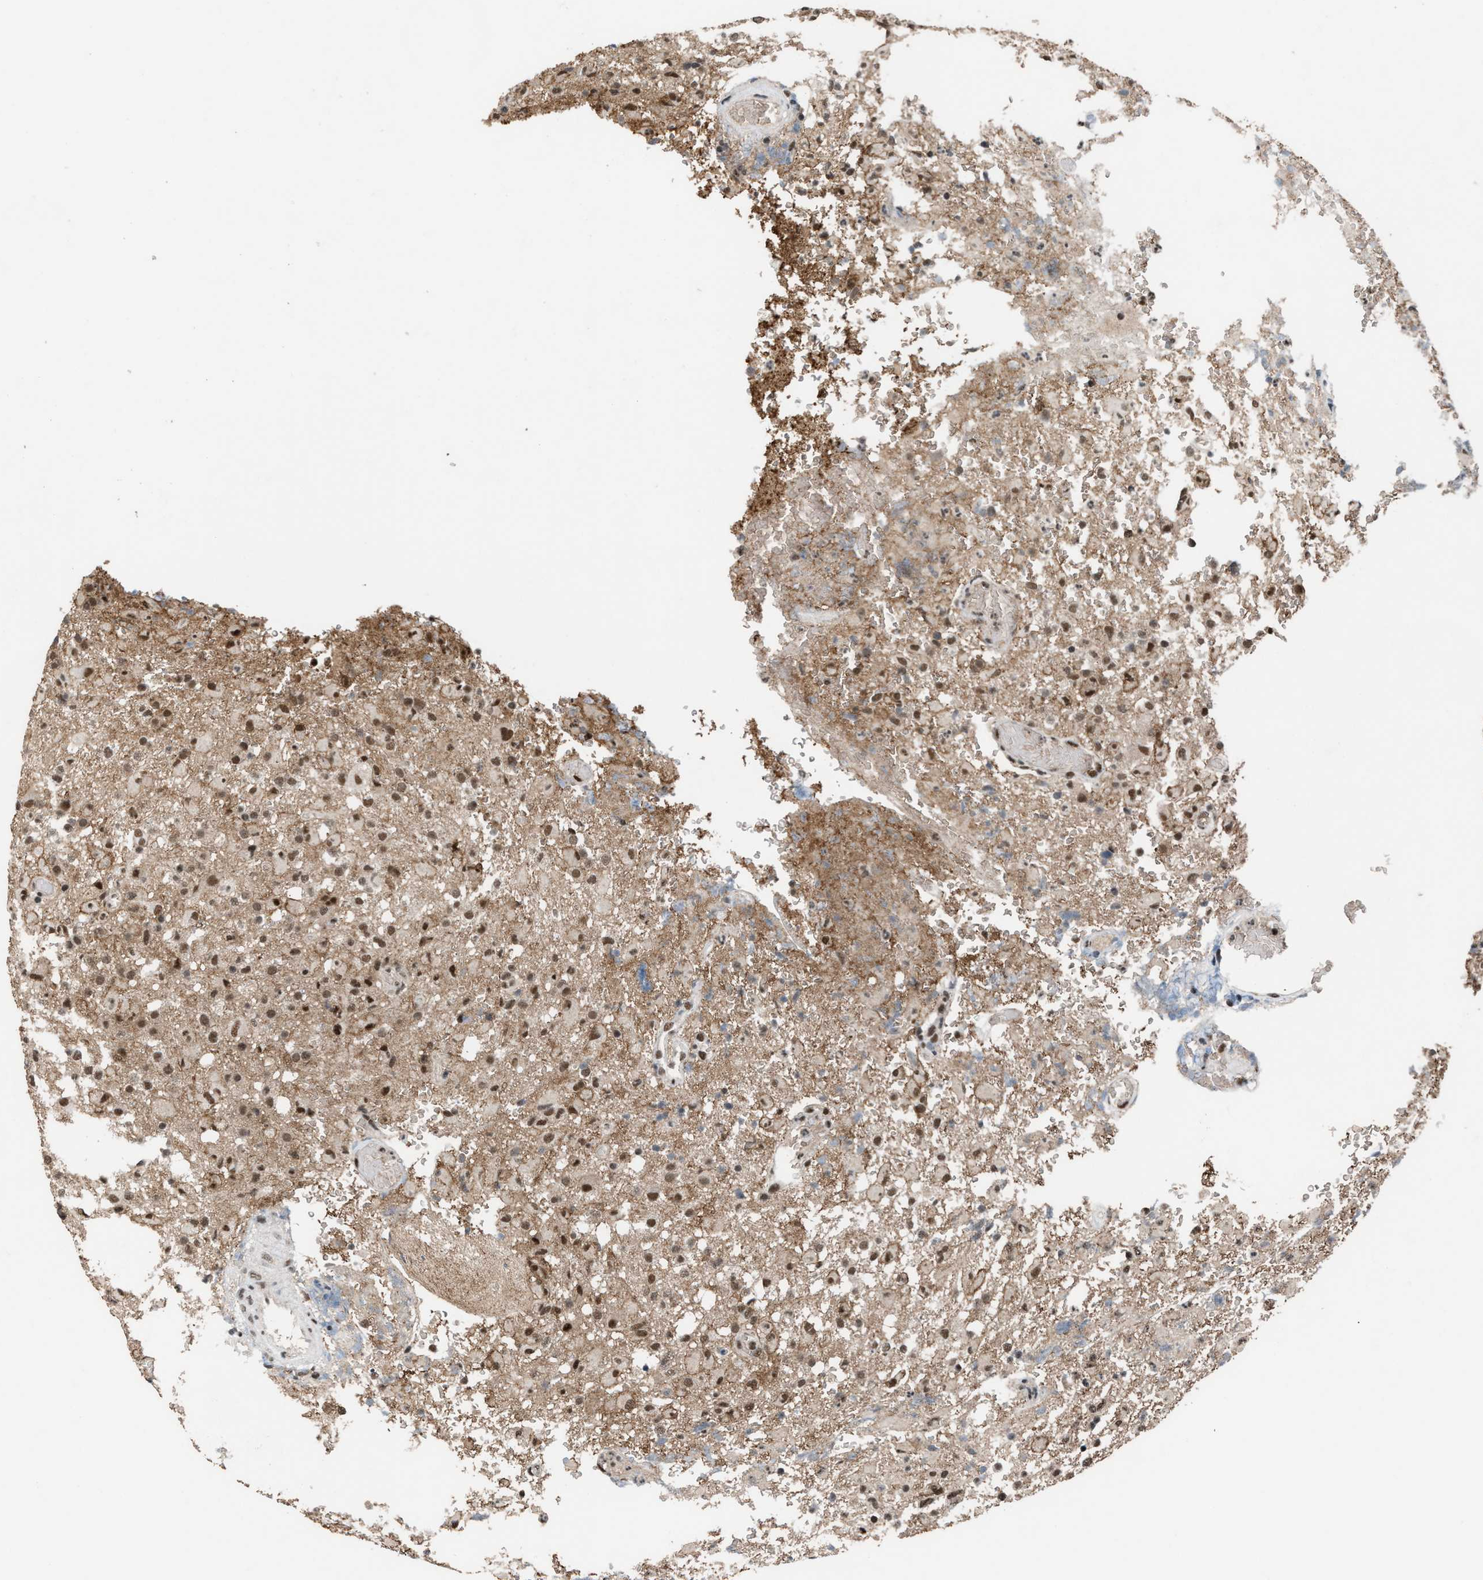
{"staining": {"intensity": "moderate", "quantity": ">75%", "location": "nuclear"}, "tissue": "glioma", "cell_type": "Tumor cells", "image_type": "cancer", "snomed": [{"axis": "morphology", "description": "Glioma, malignant, High grade"}, {"axis": "topography", "description": "Brain"}], "caption": "Brown immunohistochemical staining in malignant glioma (high-grade) displays moderate nuclear expression in about >75% of tumor cells.", "gene": "PRPF4", "patient": {"sex": "female", "age": 57}}